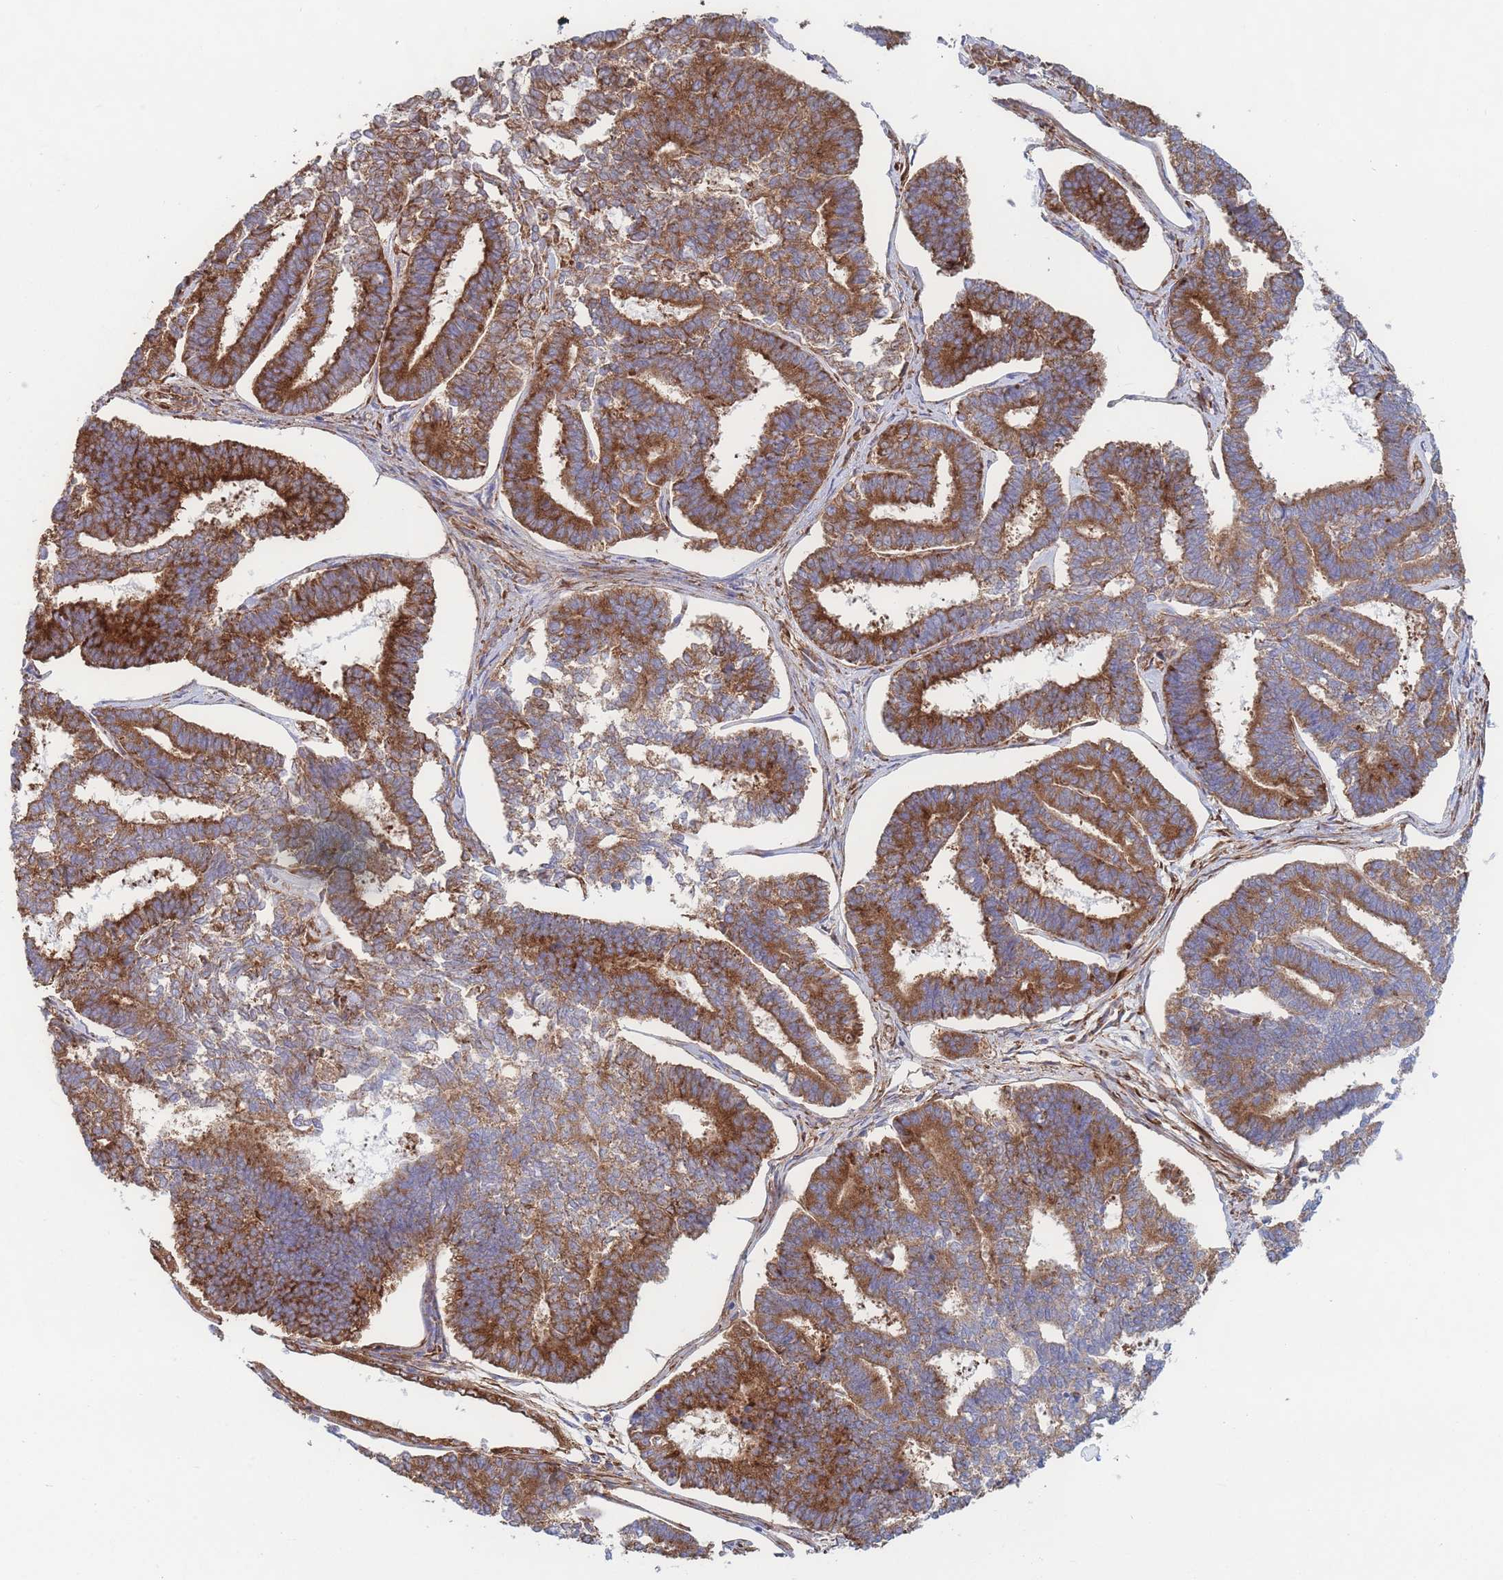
{"staining": {"intensity": "strong", "quantity": ">75%", "location": "cytoplasmic/membranous"}, "tissue": "endometrial cancer", "cell_type": "Tumor cells", "image_type": "cancer", "snomed": [{"axis": "morphology", "description": "Adenocarcinoma, NOS"}, {"axis": "topography", "description": "Endometrium"}], "caption": "A brown stain shows strong cytoplasmic/membranous staining of a protein in endometrial cancer tumor cells.", "gene": "RPL8", "patient": {"sex": "female", "age": 70}}